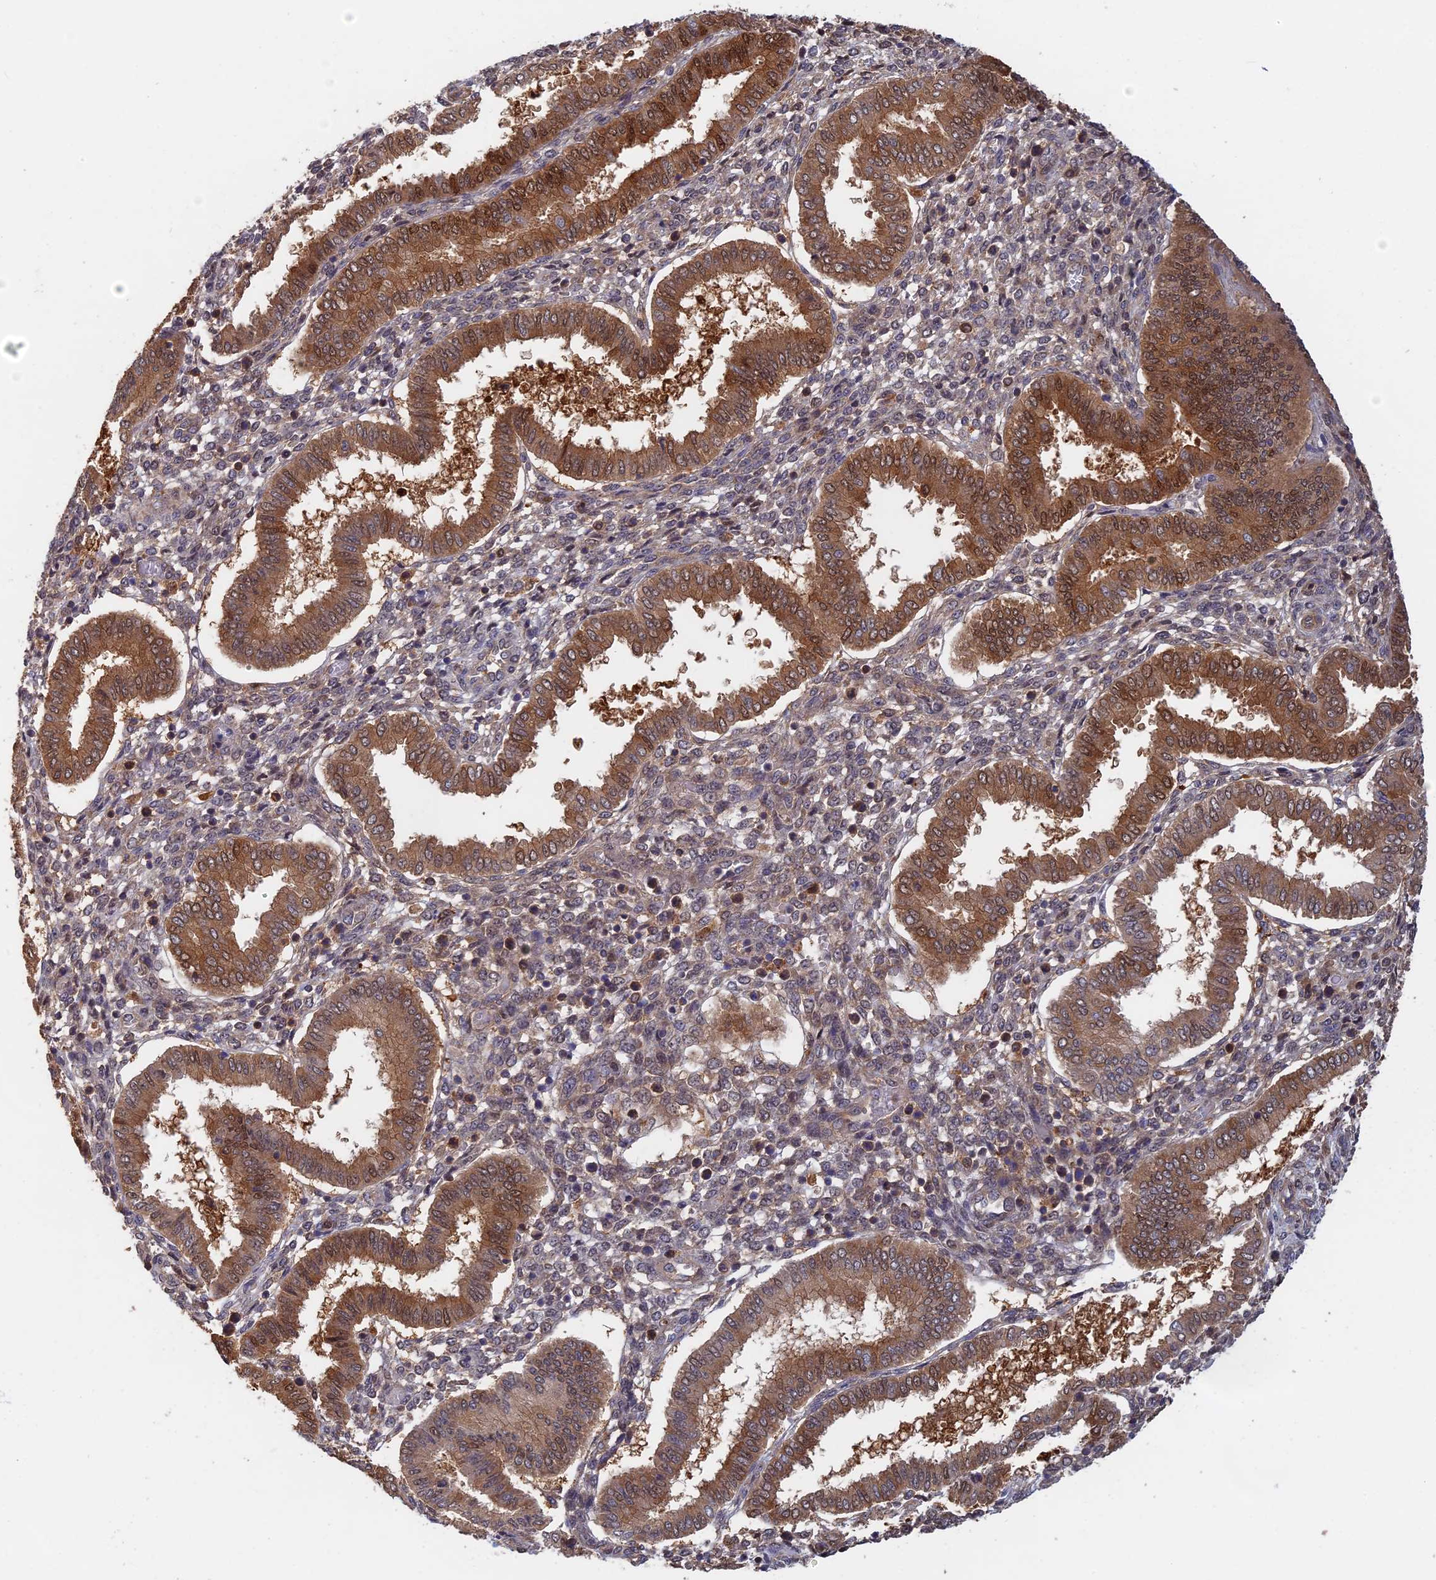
{"staining": {"intensity": "weak", "quantity": "25%-75%", "location": "cytoplasmic/membranous"}, "tissue": "endometrium", "cell_type": "Cells in endometrial stroma", "image_type": "normal", "snomed": [{"axis": "morphology", "description": "Normal tissue, NOS"}, {"axis": "topography", "description": "Endometrium"}], "caption": "Weak cytoplasmic/membranous staining for a protein is present in approximately 25%-75% of cells in endometrial stroma of benign endometrium using immunohistochemistry (IHC).", "gene": "BLVRA", "patient": {"sex": "female", "age": 24}}